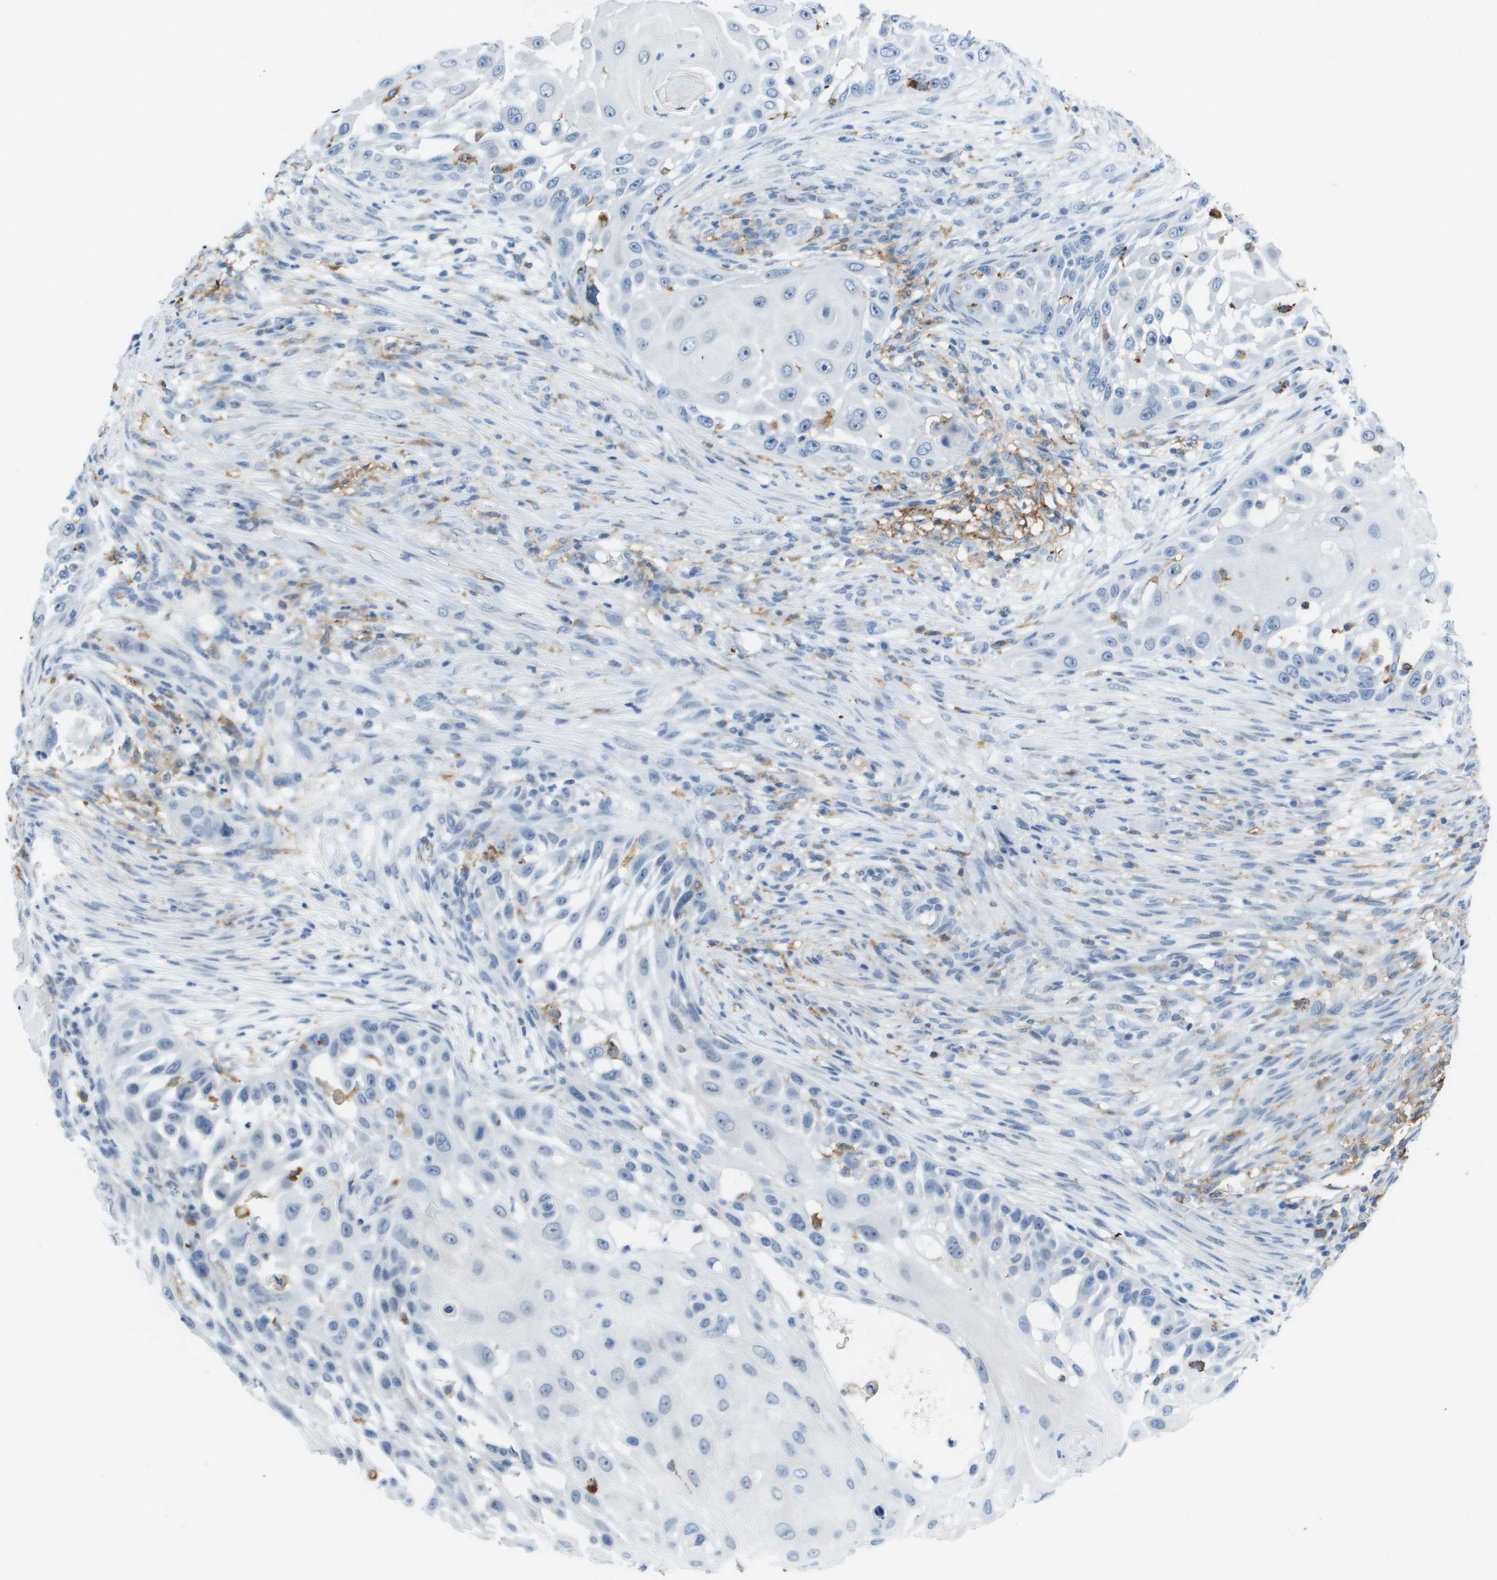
{"staining": {"intensity": "negative", "quantity": "none", "location": "none"}, "tissue": "skin cancer", "cell_type": "Tumor cells", "image_type": "cancer", "snomed": [{"axis": "morphology", "description": "Squamous cell carcinoma, NOS"}, {"axis": "topography", "description": "Skin"}], "caption": "Immunohistochemical staining of human skin squamous cell carcinoma displays no significant expression in tumor cells.", "gene": "ZBTB43", "patient": {"sex": "female", "age": 44}}